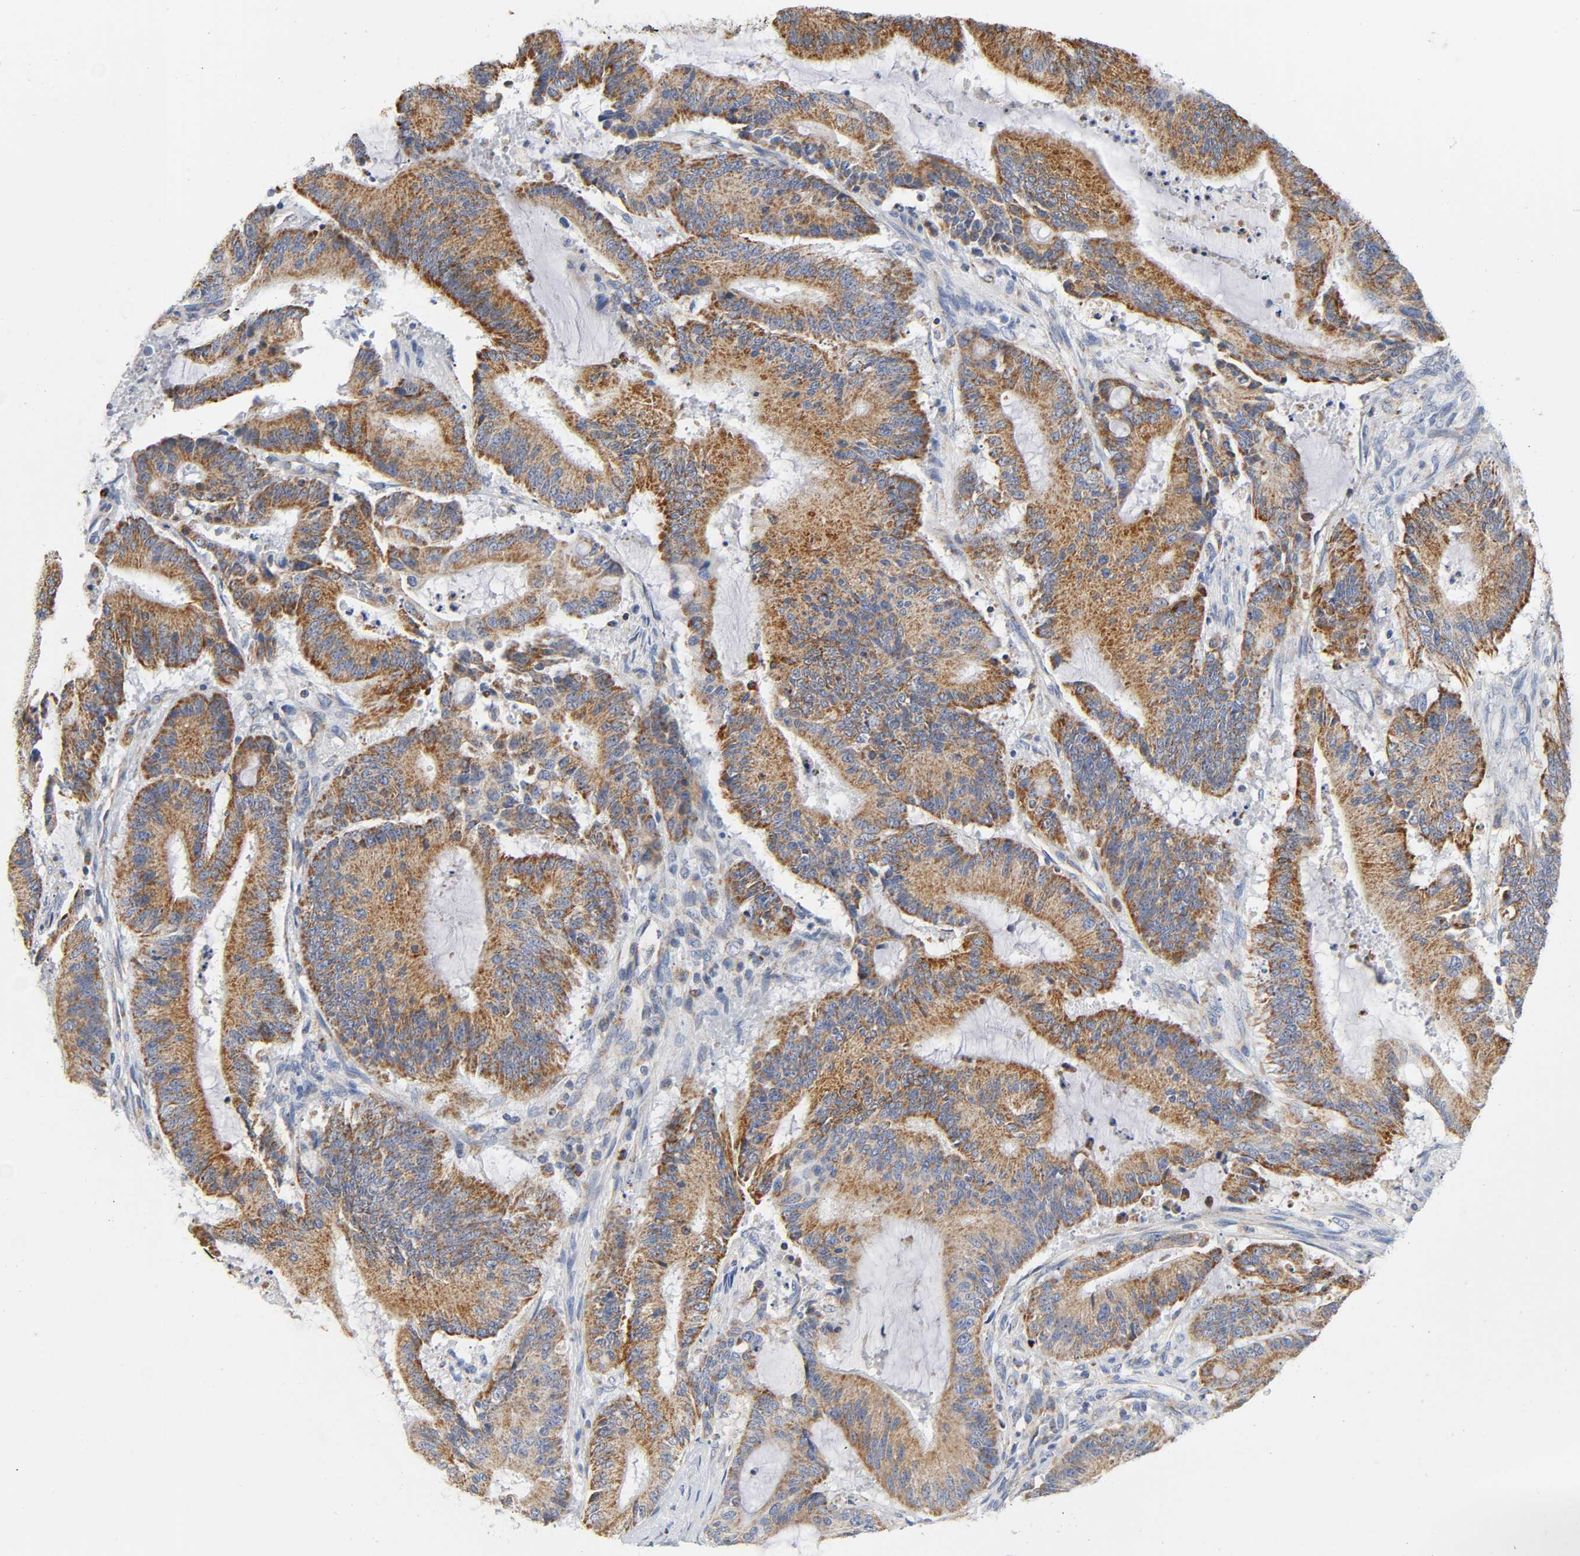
{"staining": {"intensity": "strong", "quantity": ">75%", "location": "cytoplasmic/membranous"}, "tissue": "liver cancer", "cell_type": "Tumor cells", "image_type": "cancer", "snomed": [{"axis": "morphology", "description": "Cholangiocarcinoma"}, {"axis": "topography", "description": "Liver"}], "caption": "Brown immunohistochemical staining in human liver cancer (cholangiocarcinoma) reveals strong cytoplasmic/membranous expression in approximately >75% of tumor cells.", "gene": "BAK1", "patient": {"sex": "female", "age": 73}}